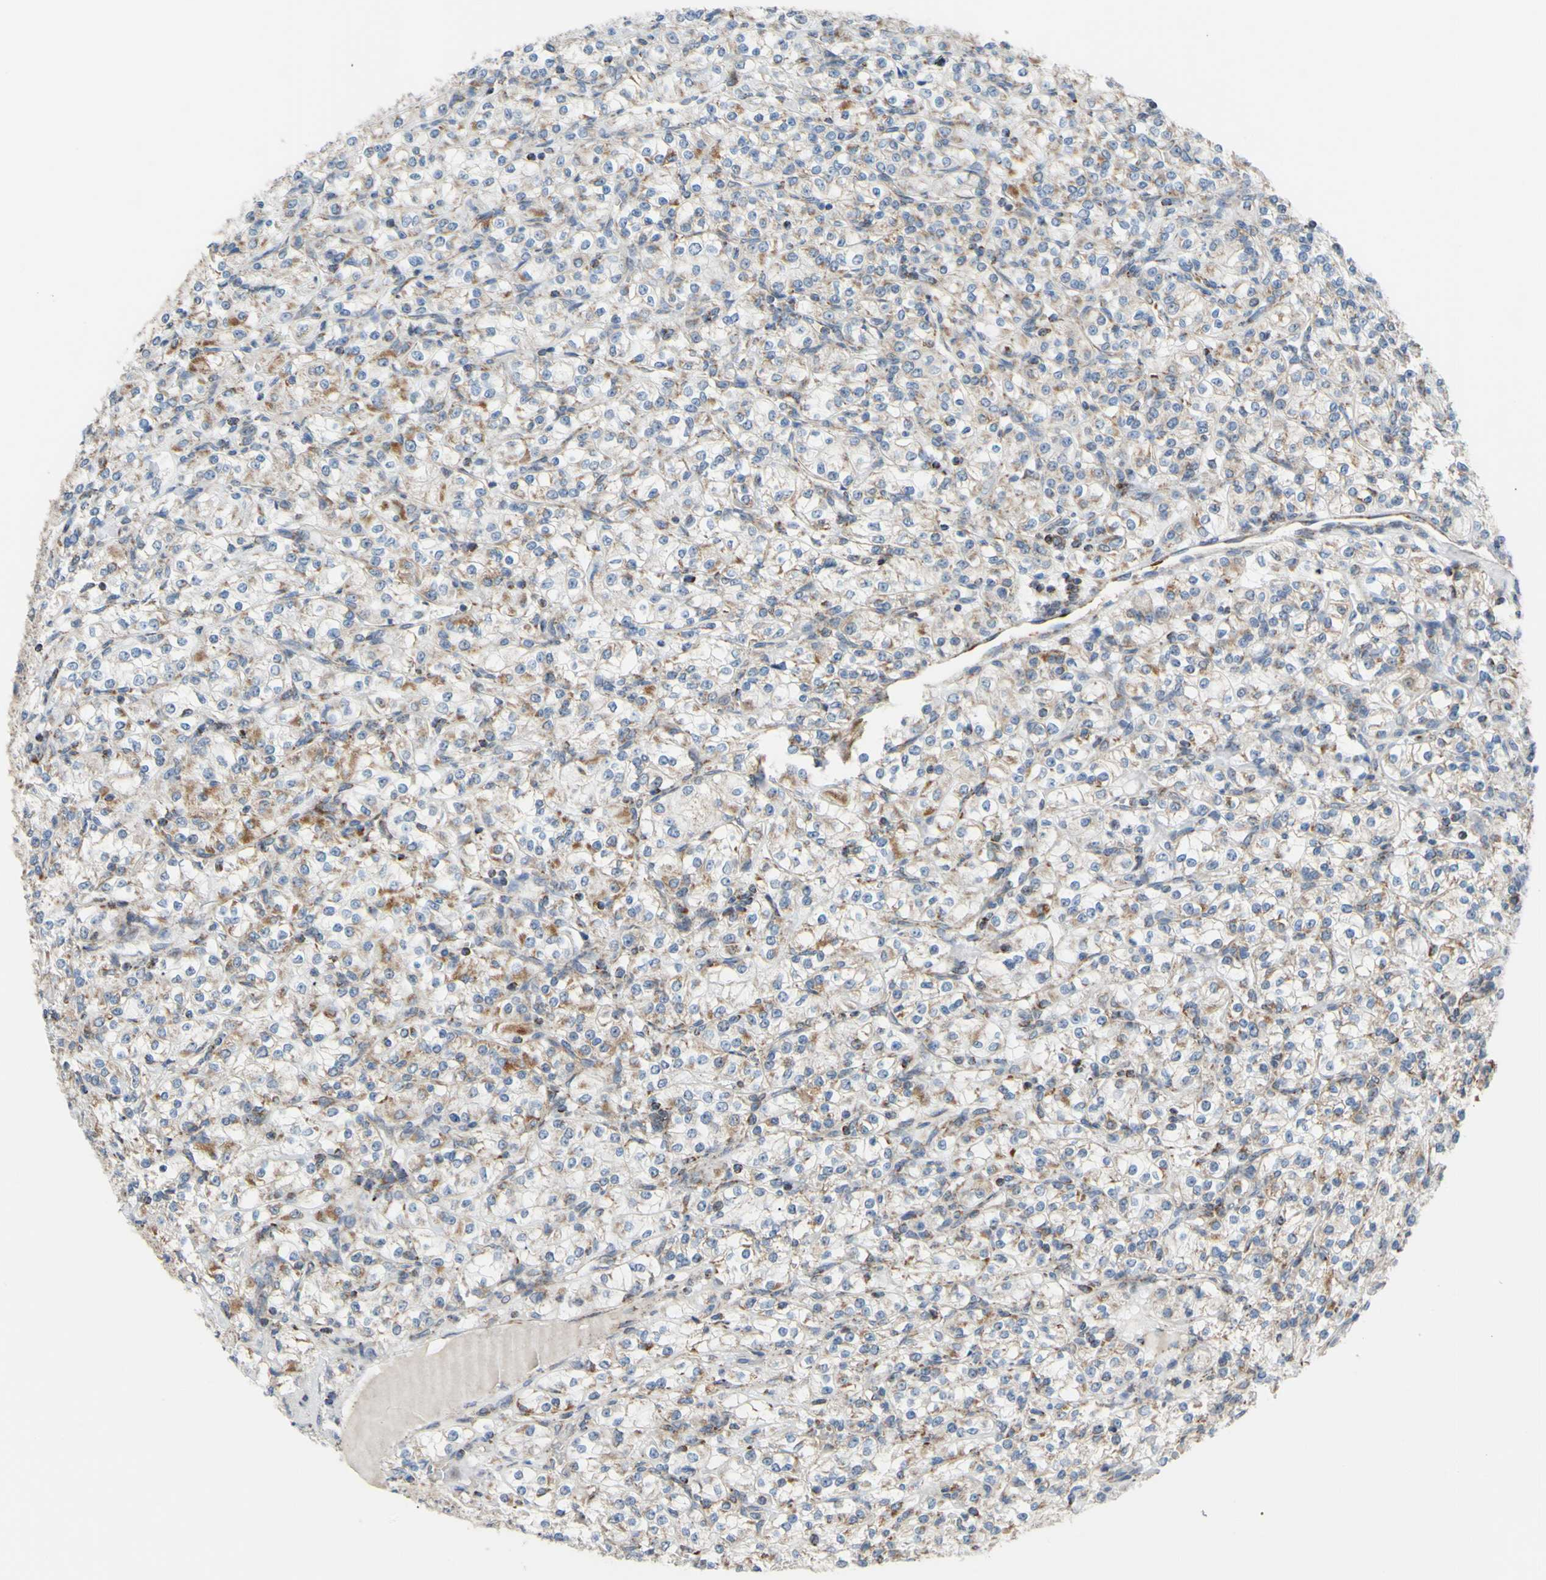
{"staining": {"intensity": "weak", "quantity": "<25%", "location": "cytoplasmic/membranous"}, "tissue": "renal cancer", "cell_type": "Tumor cells", "image_type": "cancer", "snomed": [{"axis": "morphology", "description": "Adenocarcinoma, NOS"}, {"axis": "topography", "description": "Kidney"}], "caption": "Histopathology image shows no protein expression in tumor cells of renal cancer (adenocarcinoma) tissue.", "gene": "GLT8D1", "patient": {"sex": "male", "age": 77}}